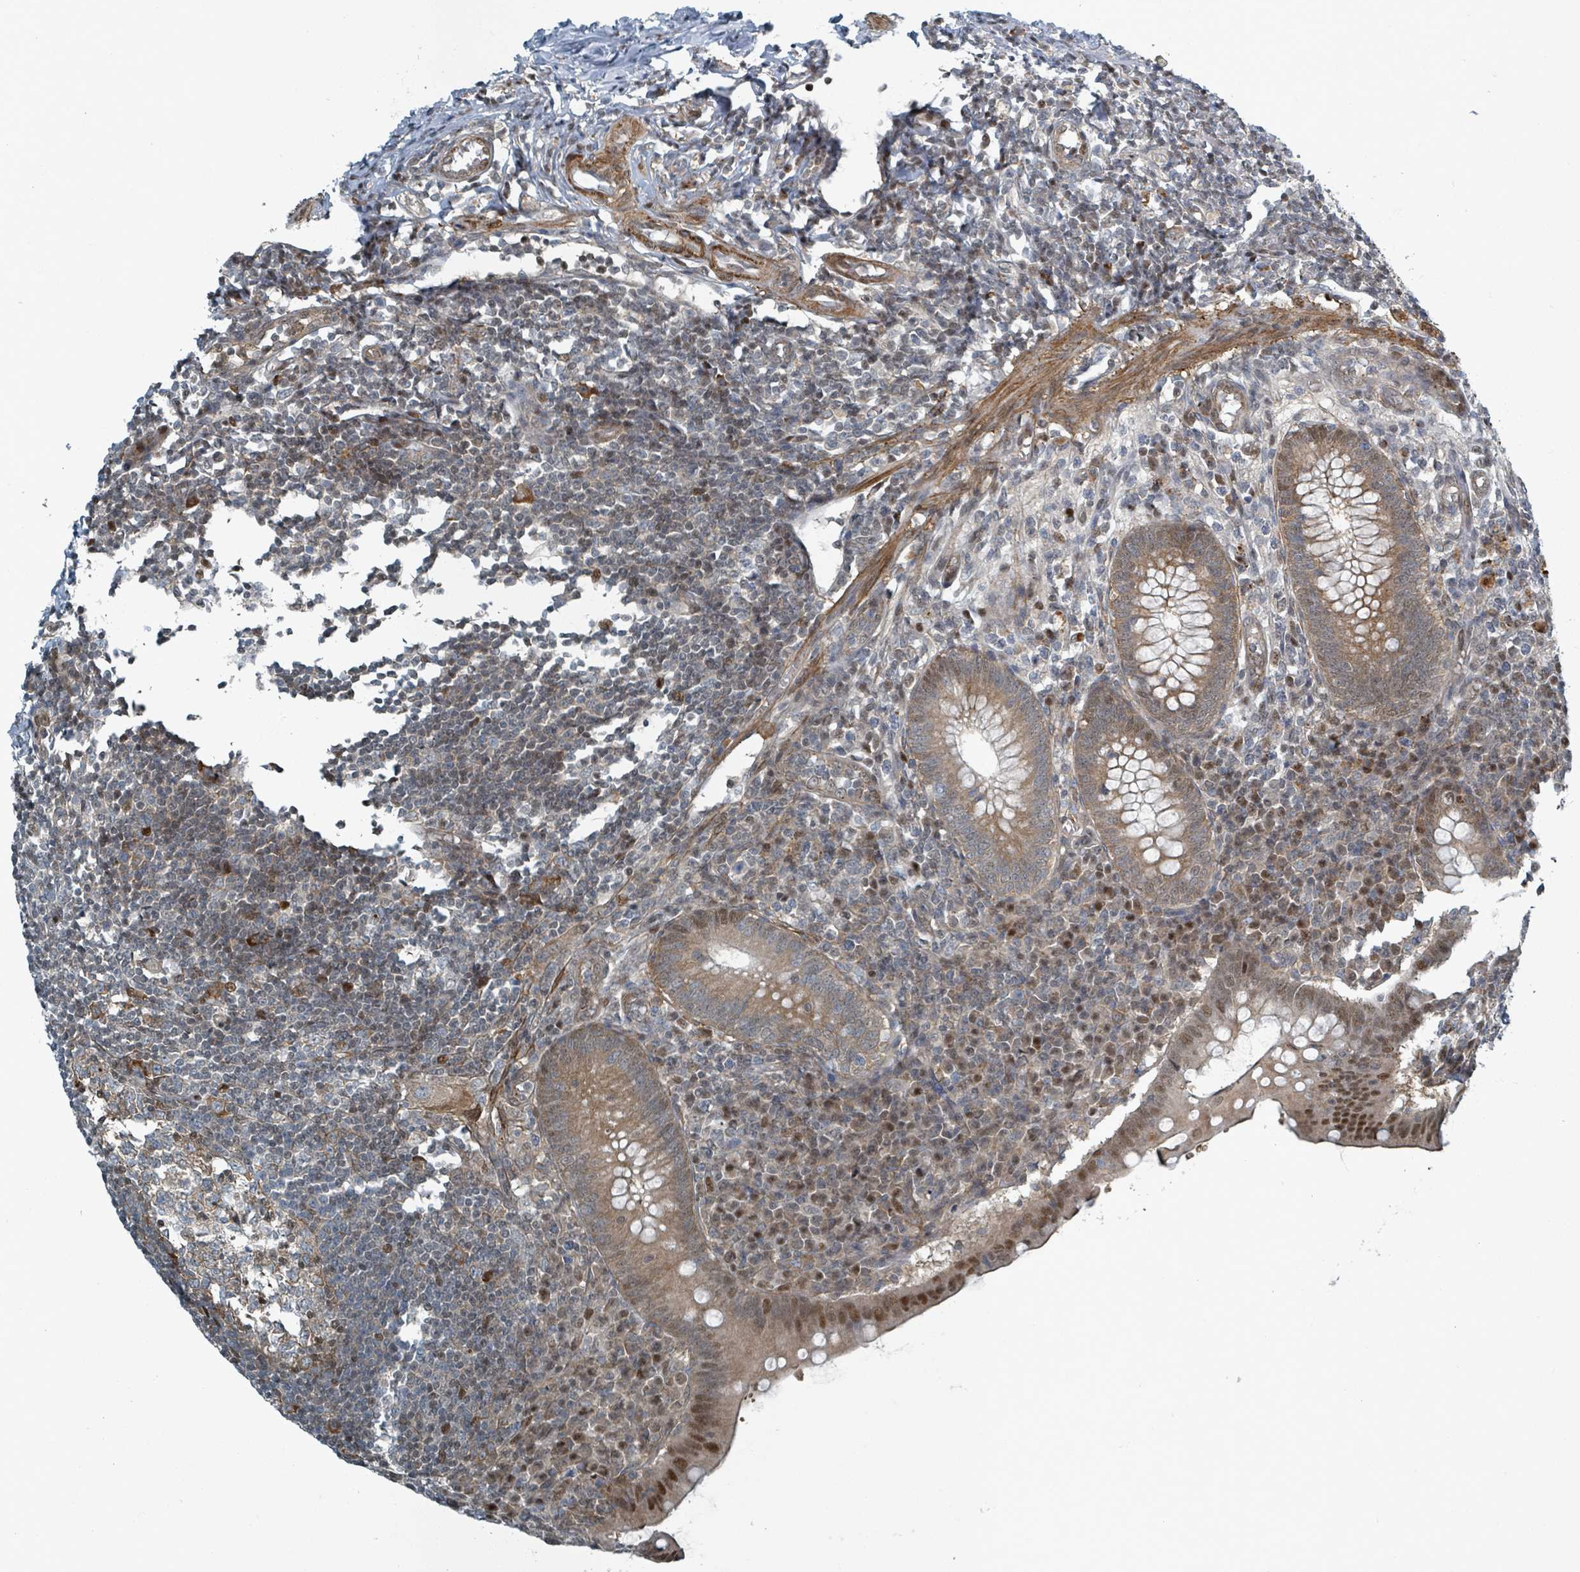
{"staining": {"intensity": "moderate", "quantity": ">75%", "location": "cytoplasmic/membranous,nuclear"}, "tissue": "appendix", "cell_type": "Glandular cells", "image_type": "normal", "snomed": [{"axis": "morphology", "description": "Normal tissue, NOS"}, {"axis": "topography", "description": "Appendix"}], "caption": "High-power microscopy captured an immunohistochemistry micrograph of normal appendix, revealing moderate cytoplasmic/membranous,nuclear staining in about >75% of glandular cells. Immunohistochemistry (ihc) stains the protein of interest in brown and the nuclei are stained blue.", "gene": "RHPN2", "patient": {"sex": "female", "age": 33}}